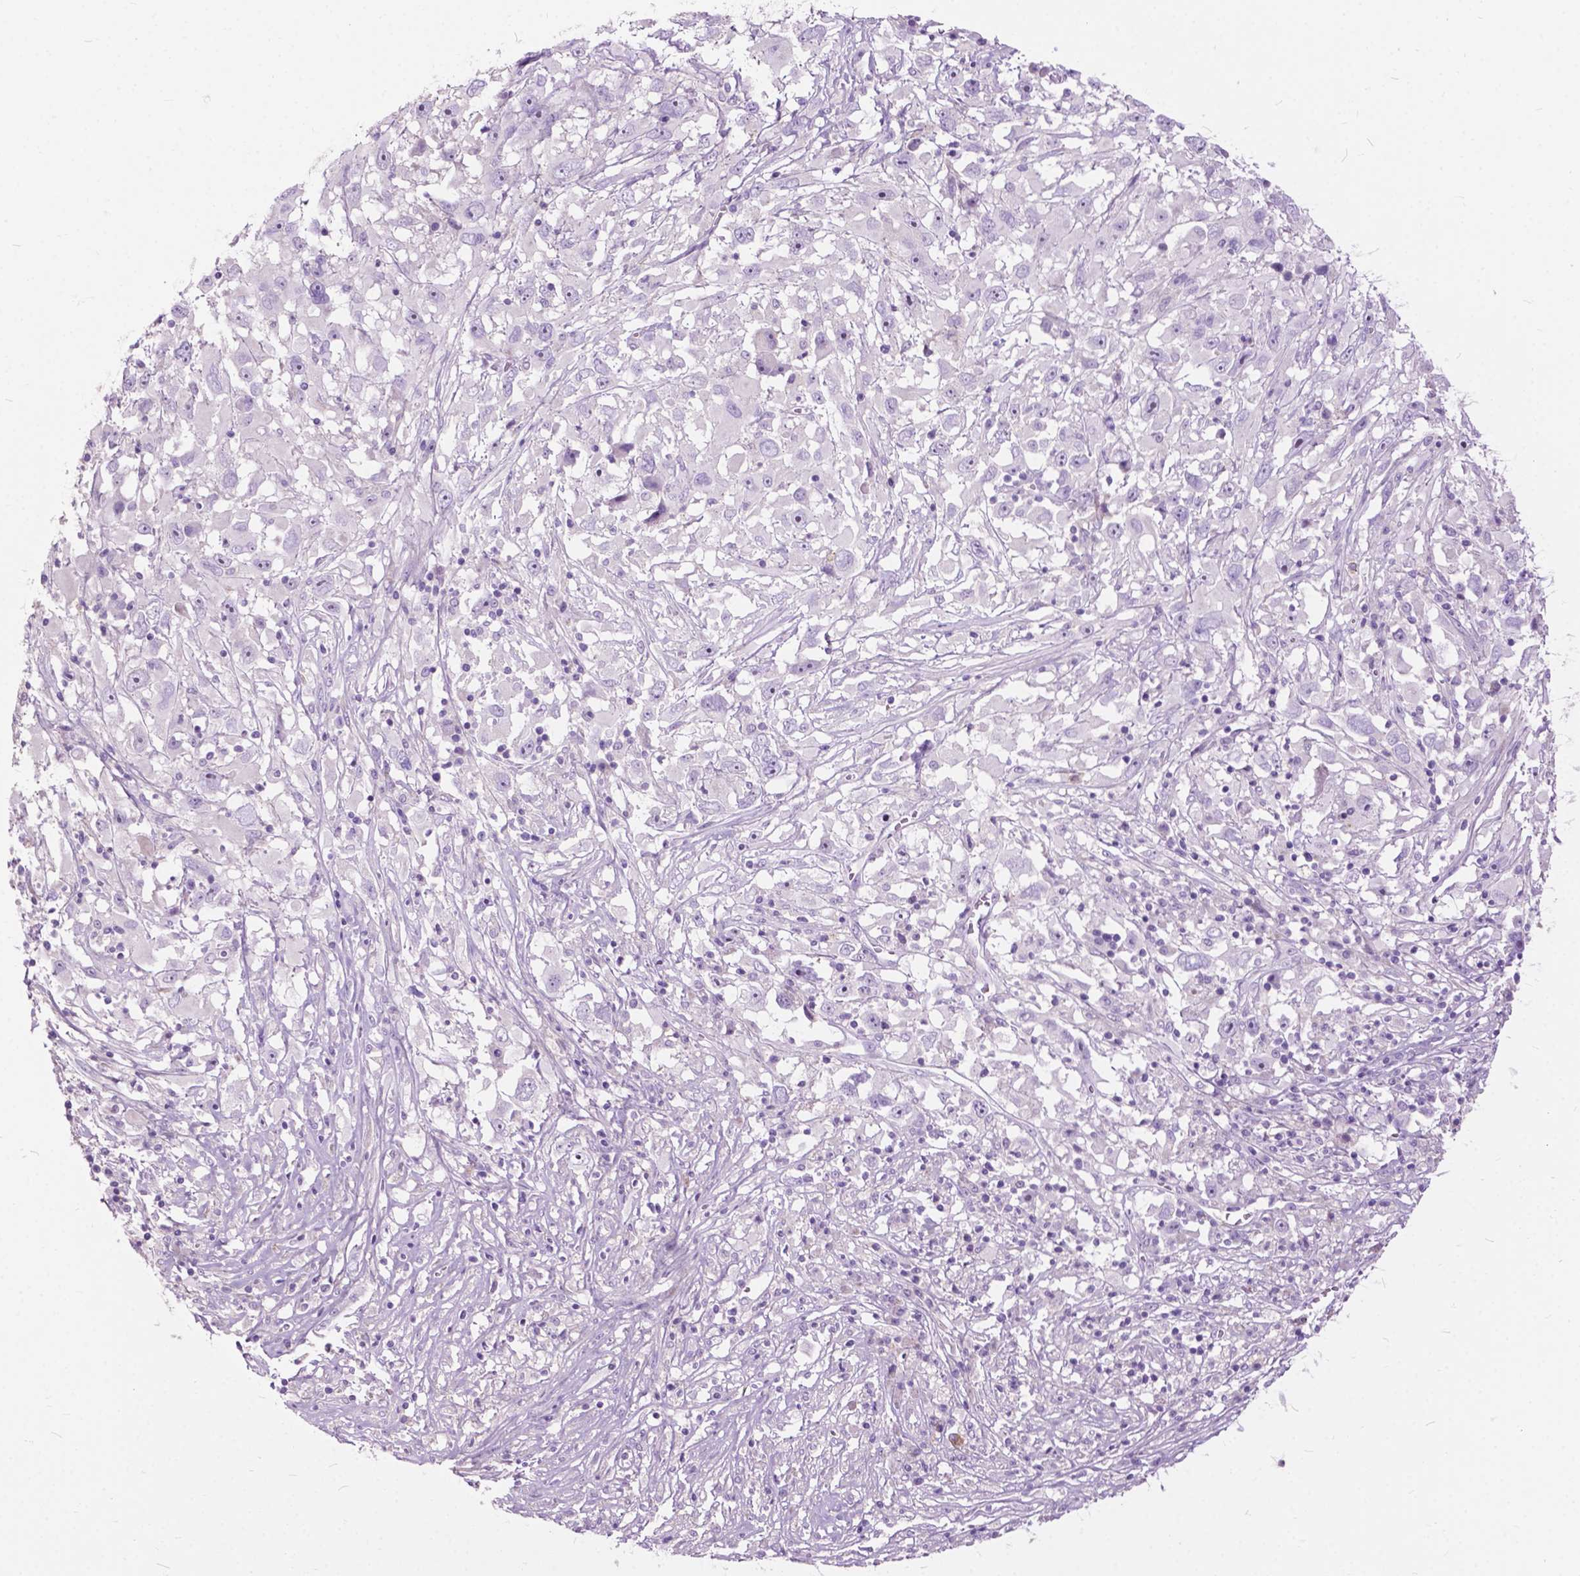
{"staining": {"intensity": "negative", "quantity": "none", "location": "none"}, "tissue": "melanoma", "cell_type": "Tumor cells", "image_type": "cancer", "snomed": [{"axis": "morphology", "description": "Malignant melanoma, Metastatic site"}, {"axis": "topography", "description": "Soft tissue"}], "caption": "Immunohistochemical staining of malignant melanoma (metastatic site) exhibits no significant expression in tumor cells.", "gene": "PRR35", "patient": {"sex": "male", "age": 50}}